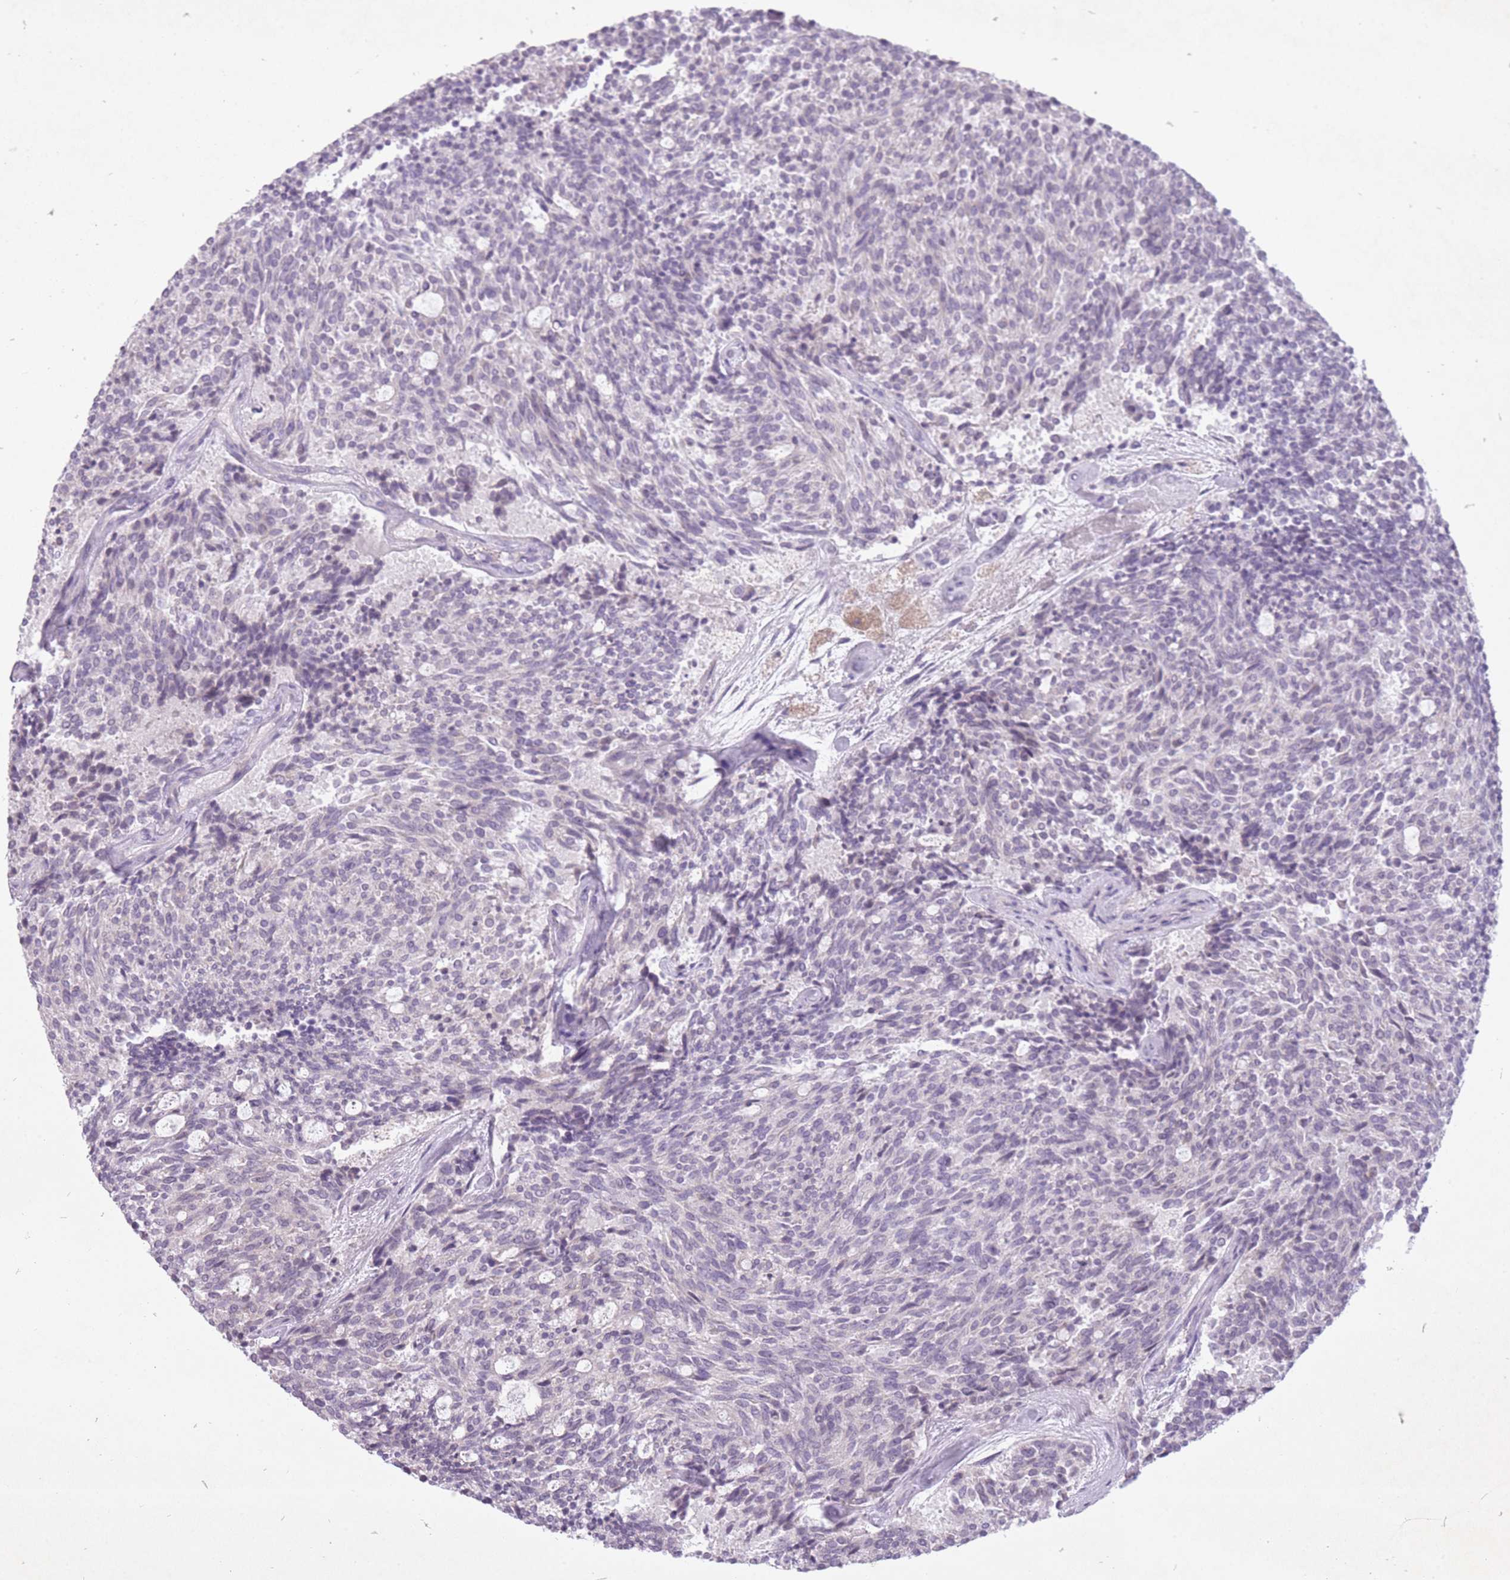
{"staining": {"intensity": "negative", "quantity": "none", "location": "none"}, "tissue": "carcinoid", "cell_type": "Tumor cells", "image_type": "cancer", "snomed": [{"axis": "morphology", "description": "Carcinoid, malignant, NOS"}, {"axis": "topography", "description": "Pancreas"}], "caption": "The histopathology image reveals no staining of tumor cells in carcinoid (malignant).", "gene": "FAM43B", "patient": {"sex": "female", "age": 54}}